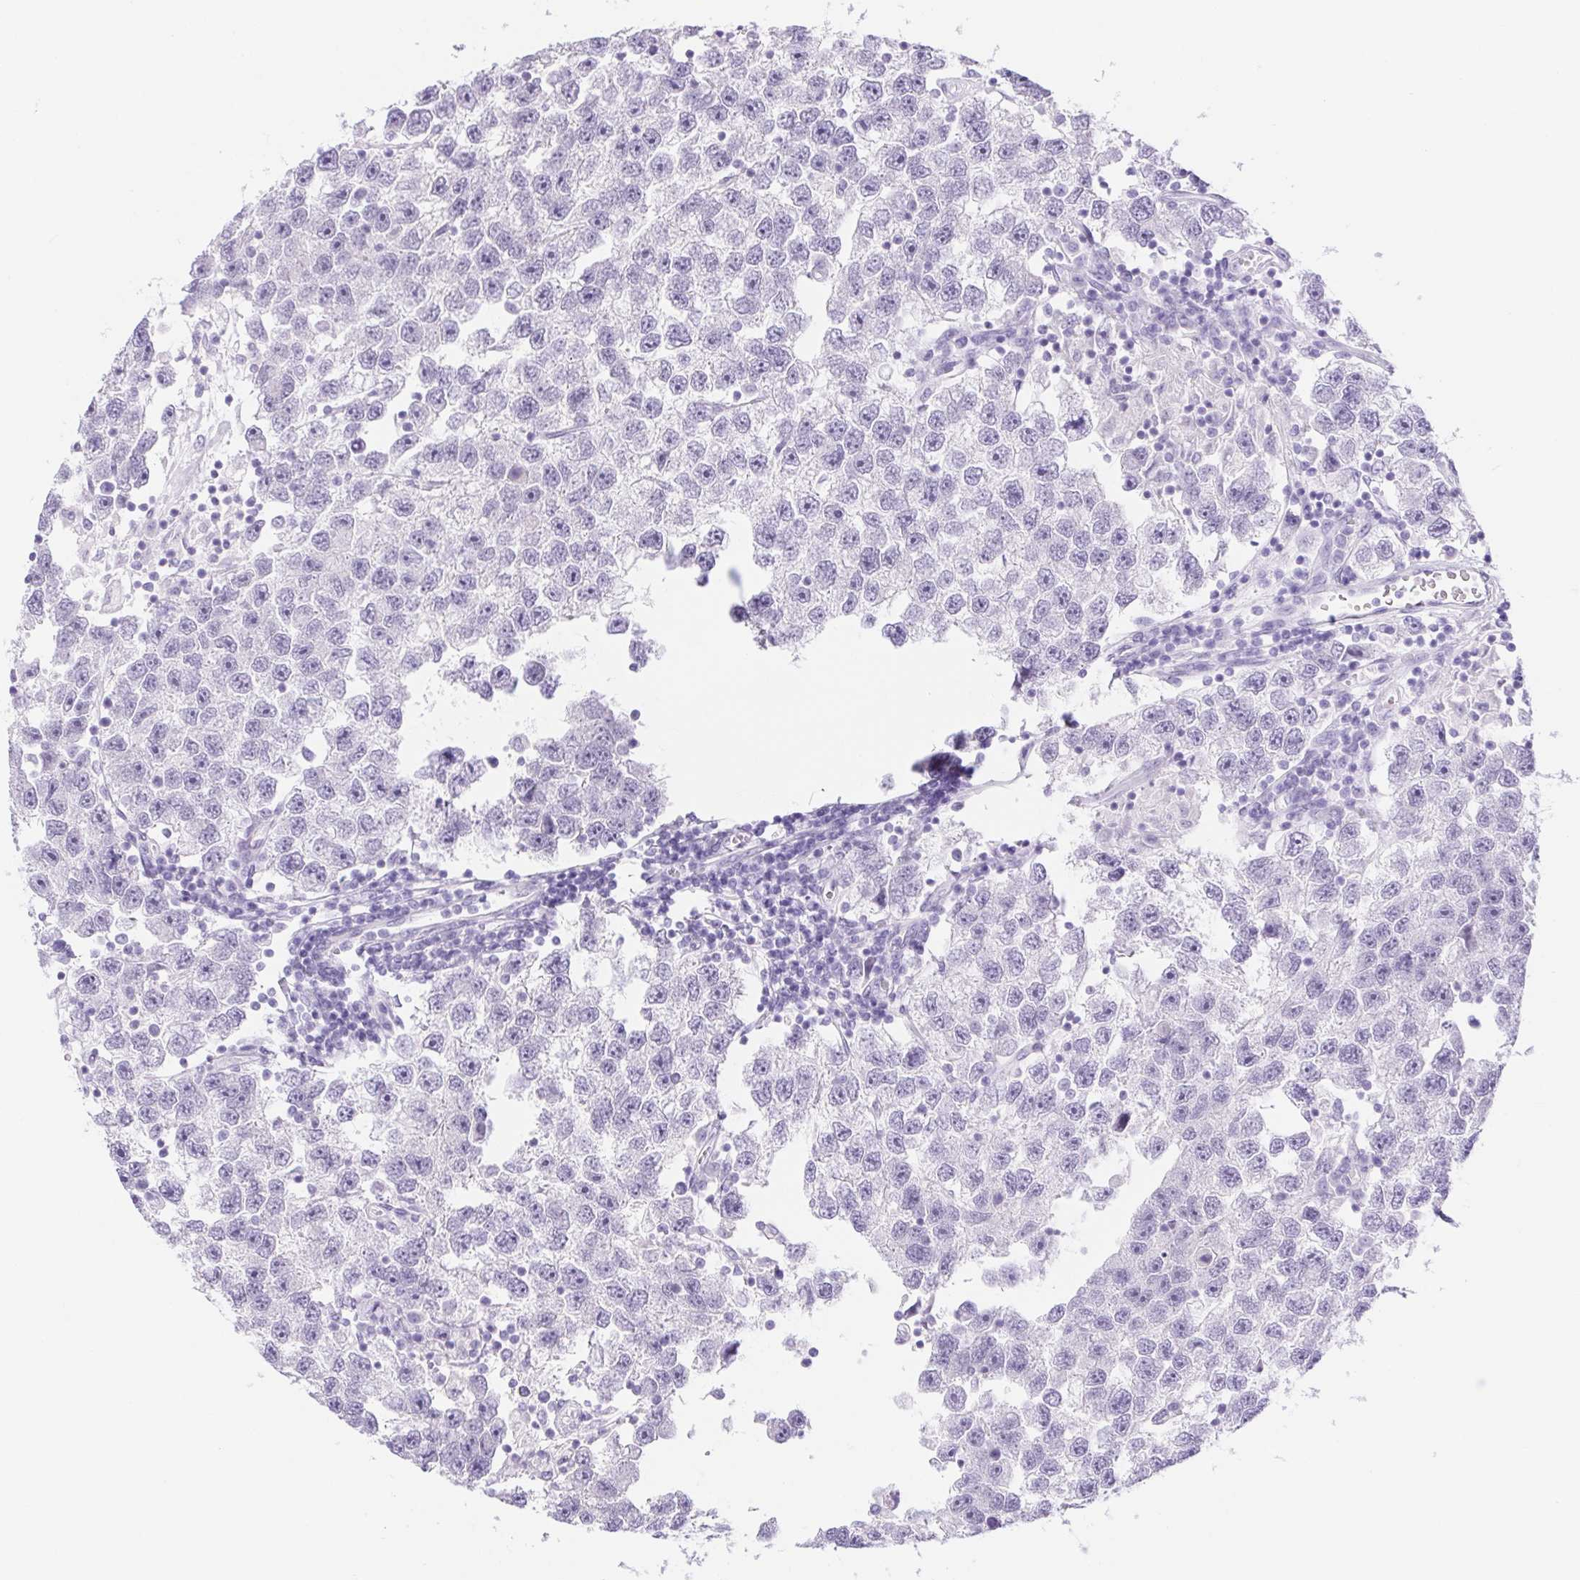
{"staining": {"intensity": "negative", "quantity": "none", "location": "none"}, "tissue": "testis cancer", "cell_type": "Tumor cells", "image_type": "cancer", "snomed": [{"axis": "morphology", "description": "Seminoma, NOS"}, {"axis": "topography", "description": "Testis"}], "caption": "High magnification brightfield microscopy of seminoma (testis) stained with DAB (brown) and counterstained with hematoxylin (blue): tumor cells show no significant expression.", "gene": "CAND1", "patient": {"sex": "male", "age": 26}}